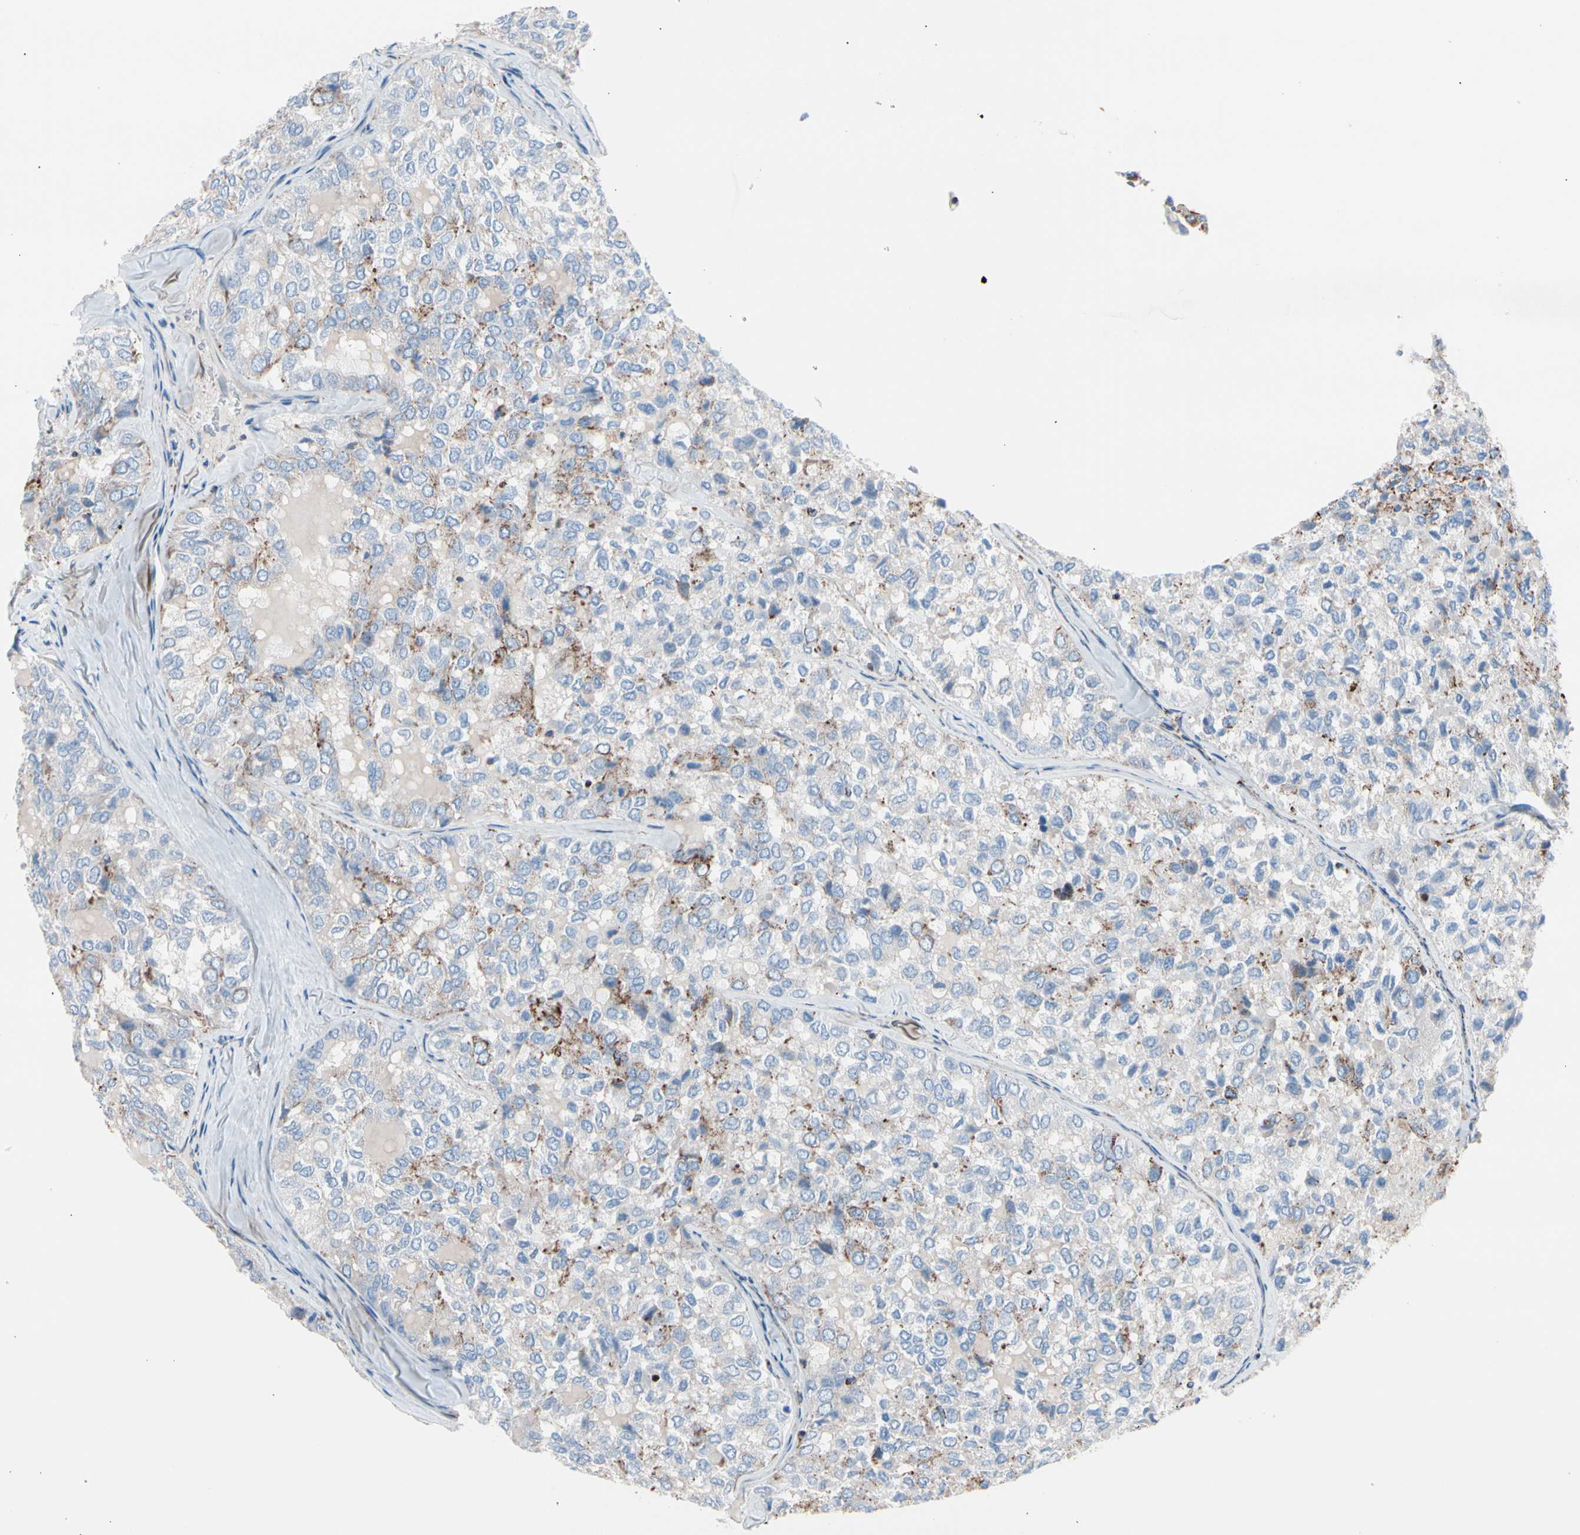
{"staining": {"intensity": "strong", "quantity": "<25%", "location": "cytoplasmic/membranous"}, "tissue": "thyroid cancer", "cell_type": "Tumor cells", "image_type": "cancer", "snomed": [{"axis": "morphology", "description": "Follicular adenoma carcinoma, NOS"}, {"axis": "topography", "description": "Thyroid gland"}], "caption": "A medium amount of strong cytoplasmic/membranous staining is identified in about <25% of tumor cells in thyroid follicular adenoma carcinoma tissue. The protein of interest is shown in brown color, while the nuclei are stained blue.", "gene": "HK1", "patient": {"sex": "male", "age": 75}}